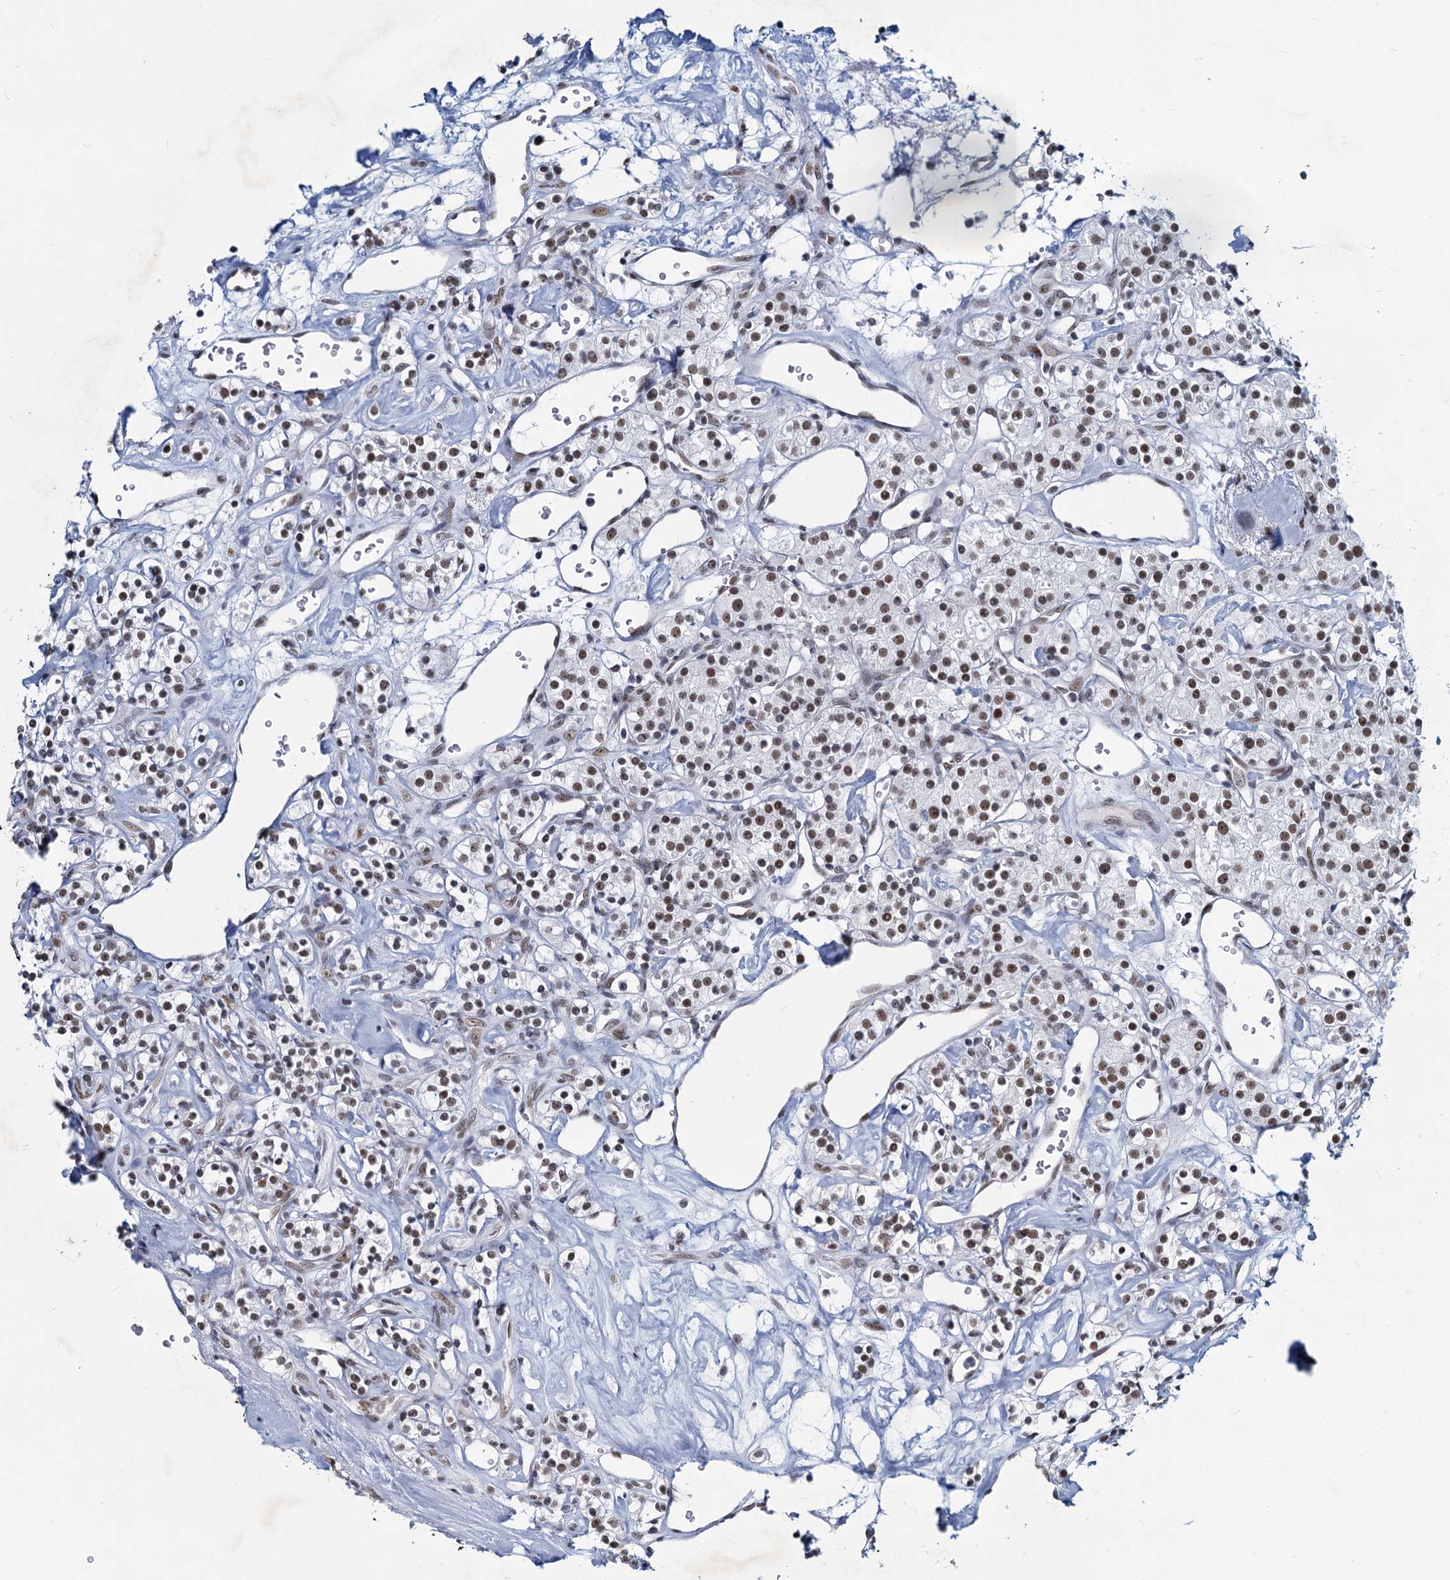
{"staining": {"intensity": "moderate", "quantity": ">75%", "location": "nuclear"}, "tissue": "renal cancer", "cell_type": "Tumor cells", "image_type": "cancer", "snomed": [{"axis": "morphology", "description": "Adenocarcinoma, NOS"}, {"axis": "topography", "description": "Kidney"}], "caption": "Protein expression analysis of renal cancer demonstrates moderate nuclear expression in about >75% of tumor cells. Using DAB (brown) and hematoxylin (blue) stains, captured at high magnification using brightfield microscopy.", "gene": "METTL14", "patient": {"sex": "male", "age": 77}}